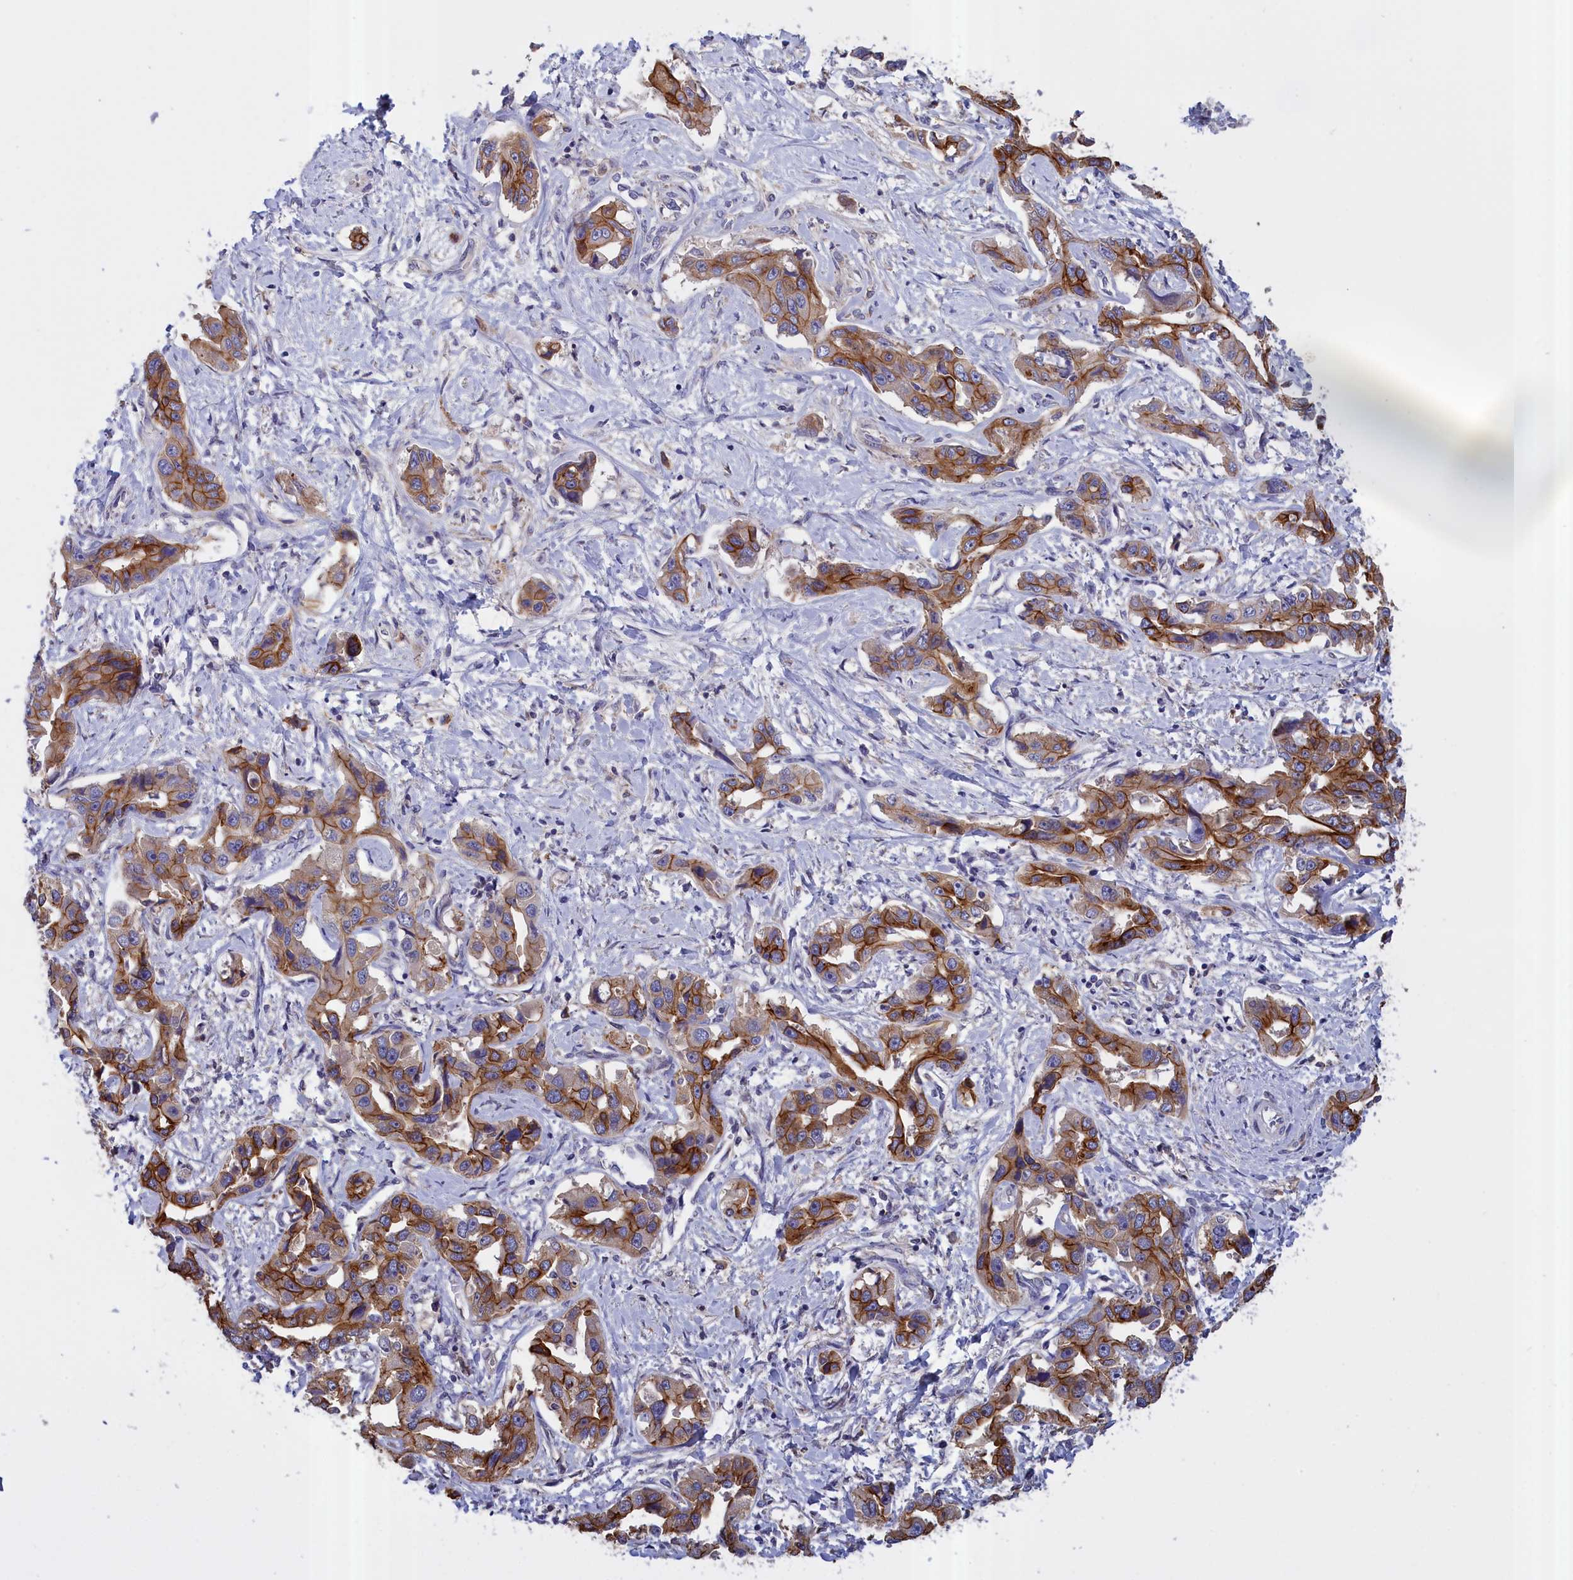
{"staining": {"intensity": "moderate", "quantity": ">75%", "location": "cytoplasmic/membranous"}, "tissue": "liver cancer", "cell_type": "Tumor cells", "image_type": "cancer", "snomed": [{"axis": "morphology", "description": "Cholangiocarcinoma"}, {"axis": "topography", "description": "Liver"}], "caption": "Immunohistochemistry (IHC) of human cholangiocarcinoma (liver) shows medium levels of moderate cytoplasmic/membranous expression in approximately >75% of tumor cells.", "gene": "COL19A1", "patient": {"sex": "male", "age": 59}}